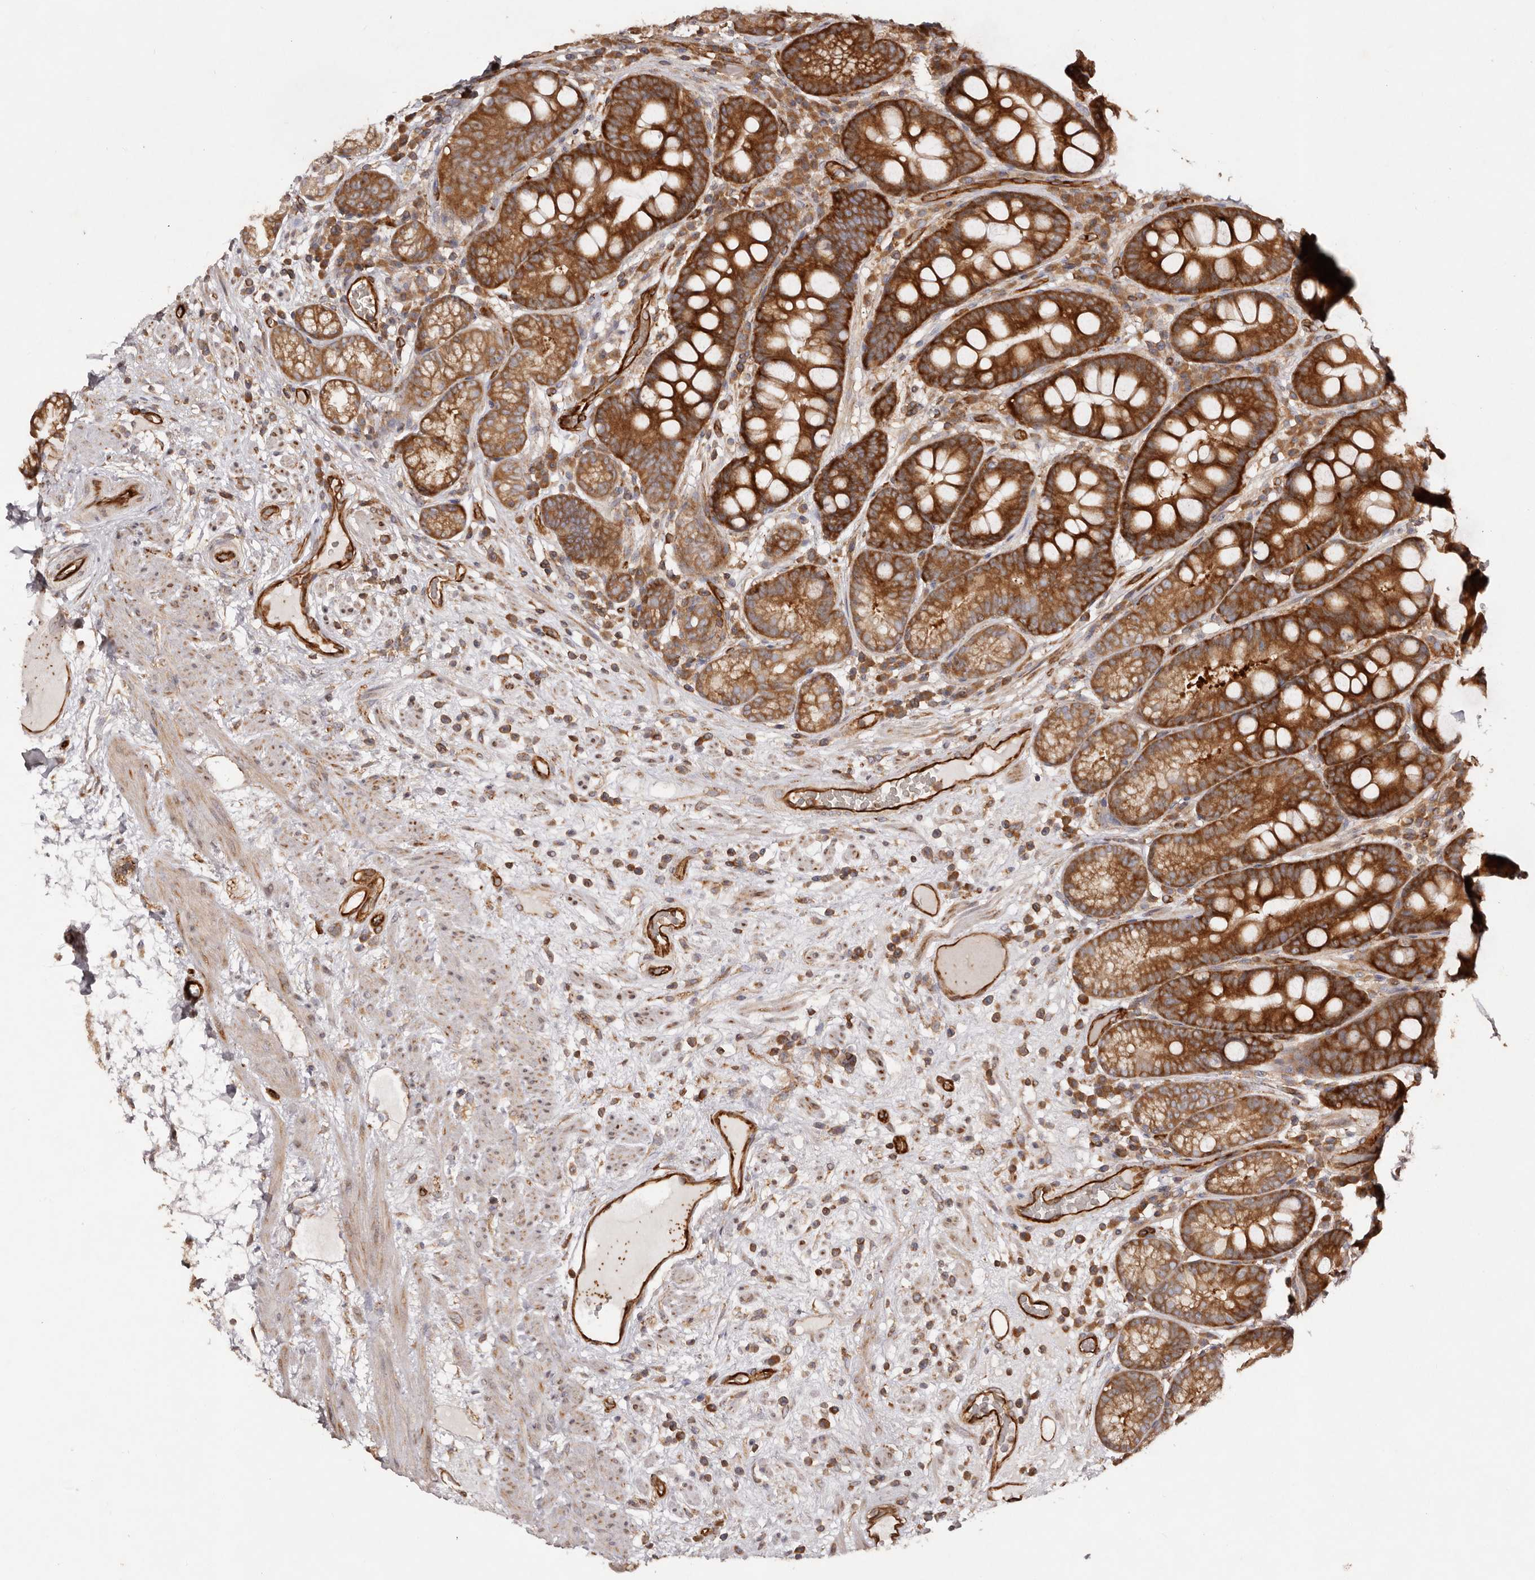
{"staining": {"intensity": "strong", "quantity": "25%-75%", "location": "cytoplasmic/membranous"}, "tissue": "stomach", "cell_type": "Glandular cells", "image_type": "normal", "snomed": [{"axis": "morphology", "description": "Normal tissue, NOS"}, {"axis": "topography", "description": "Stomach"}], "caption": "This histopathology image demonstrates immunohistochemistry (IHC) staining of benign human stomach, with high strong cytoplasmic/membranous positivity in approximately 25%-75% of glandular cells.", "gene": "RPS6", "patient": {"sex": "male", "age": 57}}